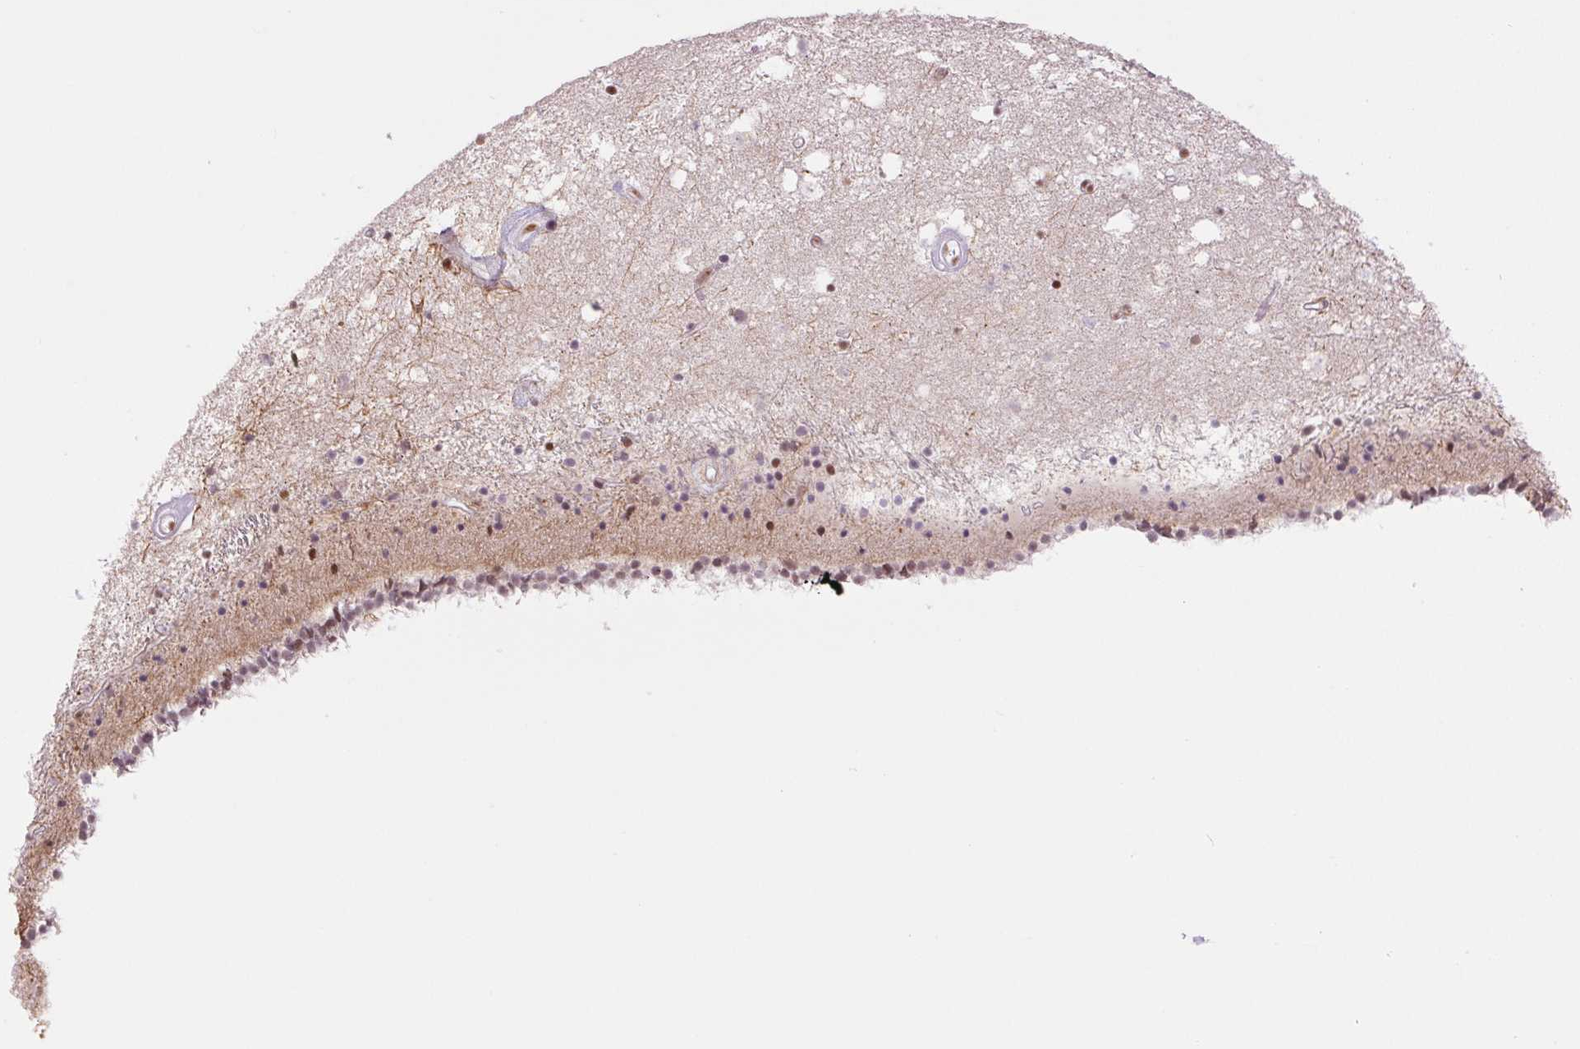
{"staining": {"intensity": "moderate", "quantity": "<25%", "location": "nuclear"}, "tissue": "caudate", "cell_type": "Glial cells", "image_type": "normal", "snomed": [{"axis": "morphology", "description": "Normal tissue, NOS"}, {"axis": "topography", "description": "Lateral ventricle wall"}], "caption": "Protein expression analysis of unremarkable caudate exhibits moderate nuclear positivity in approximately <25% of glial cells. (DAB (3,3'-diaminobenzidine) IHC with brightfield microscopy, high magnification).", "gene": "ZFR2", "patient": {"sex": "female", "age": 71}}